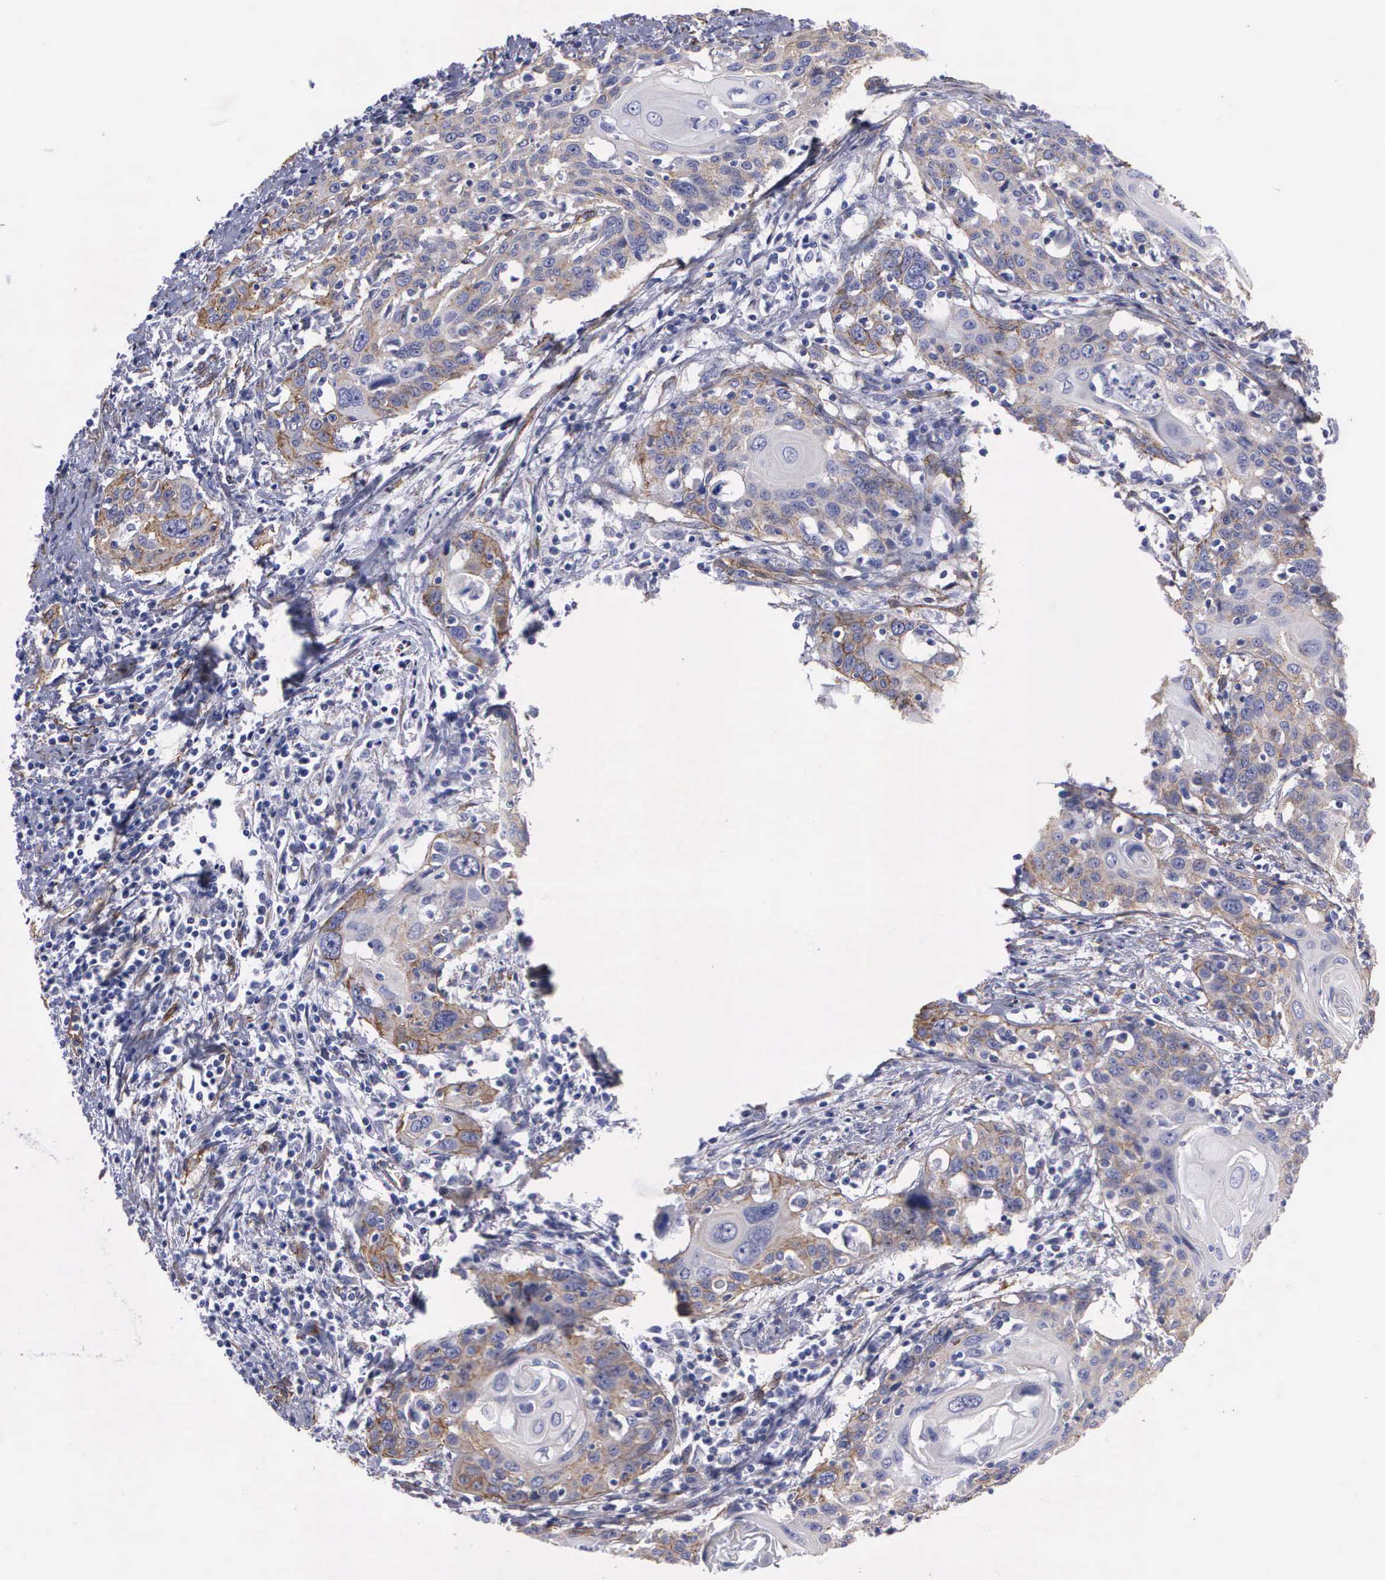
{"staining": {"intensity": "weak", "quantity": "<25%", "location": "cytoplasmic/membranous"}, "tissue": "cervical cancer", "cell_type": "Tumor cells", "image_type": "cancer", "snomed": [{"axis": "morphology", "description": "Squamous cell carcinoma, NOS"}, {"axis": "topography", "description": "Cervix"}], "caption": "Cervical squamous cell carcinoma was stained to show a protein in brown. There is no significant staining in tumor cells.", "gene": "MAGEB10", "patient": {"sex": "female", "age": 54}}